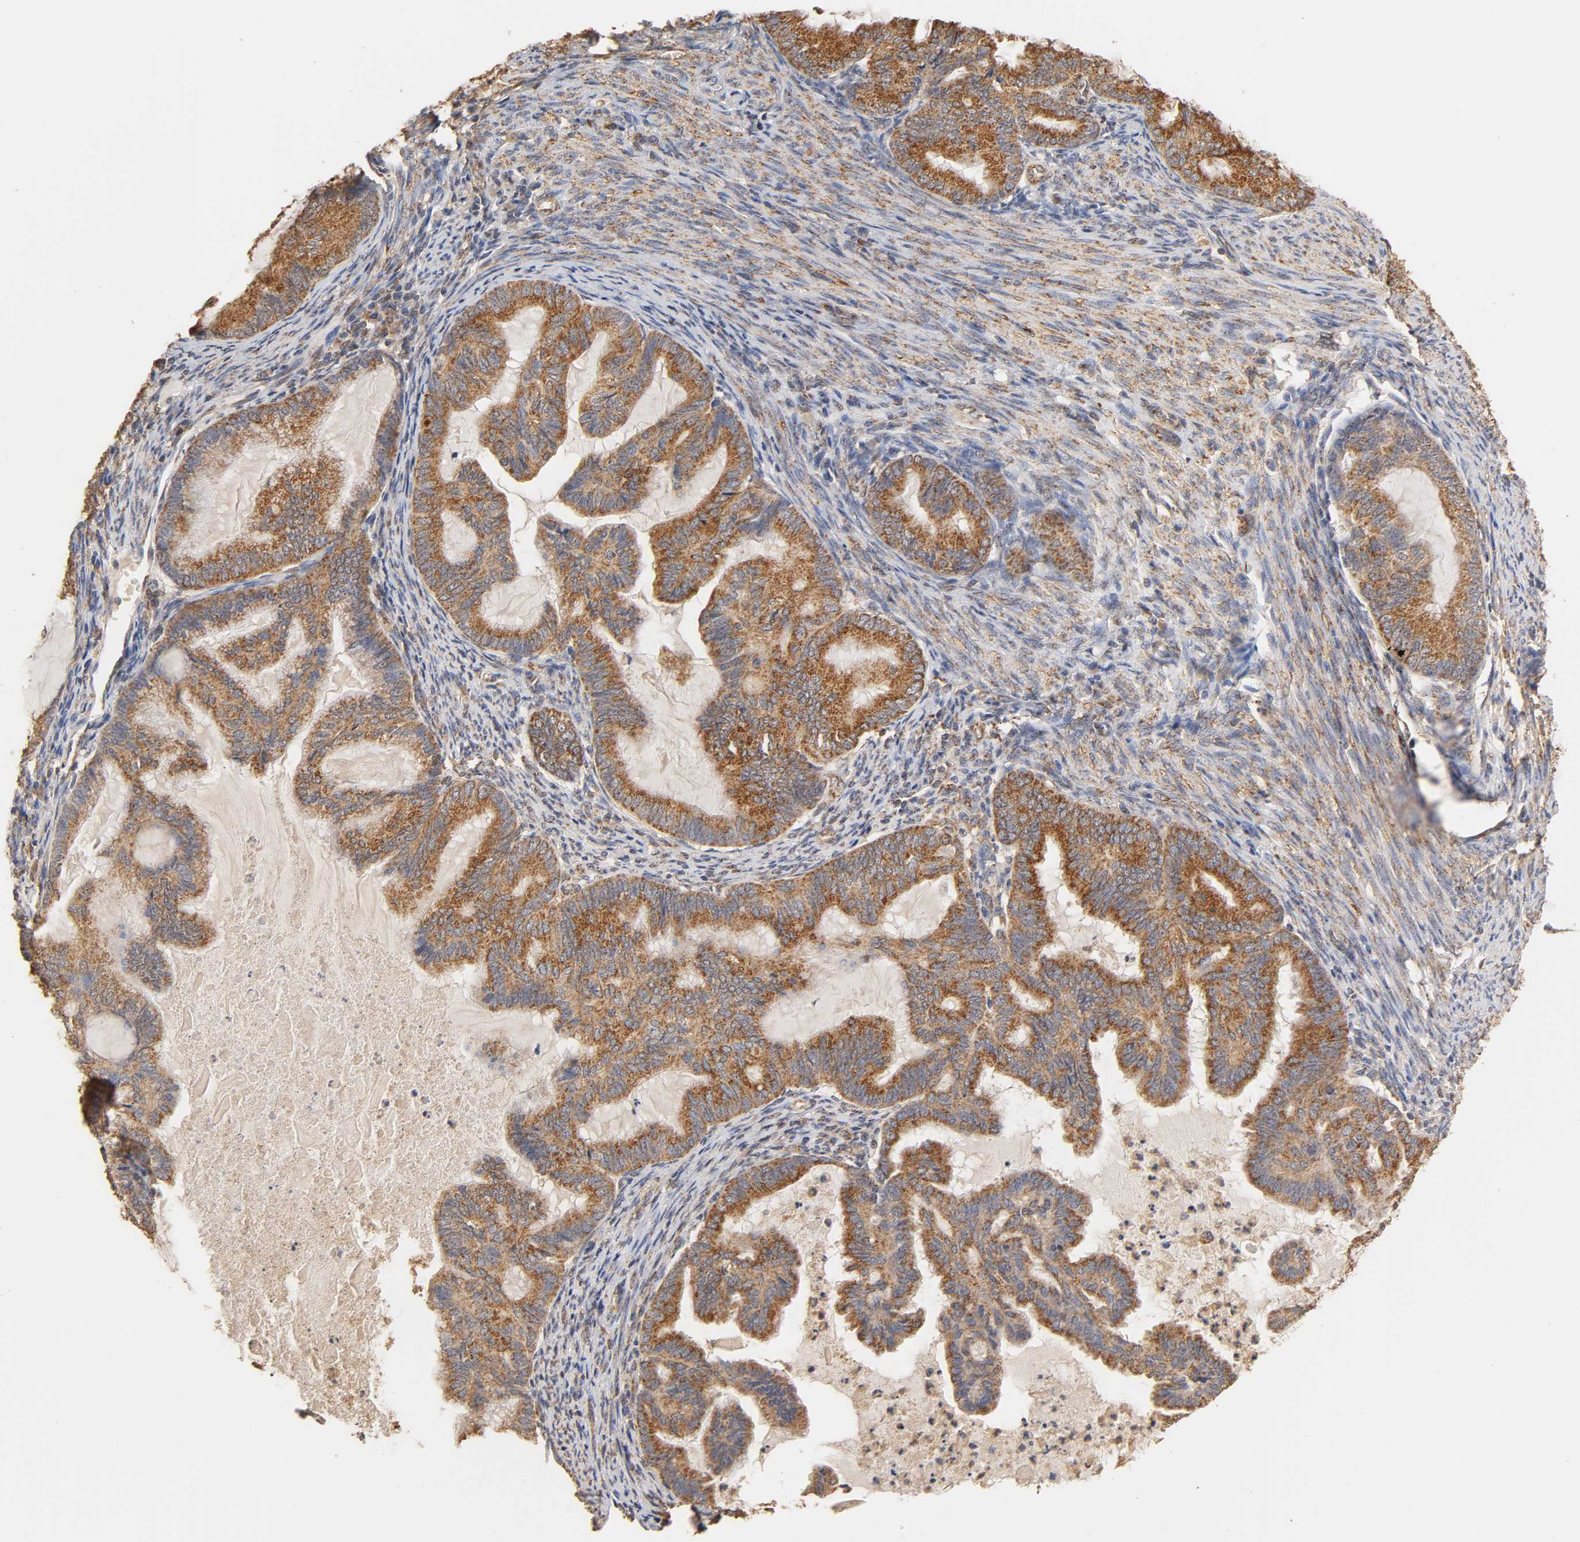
{"staining": {"intensity": "strong", "quantity": ">75%", "location": "cytoplasmic/membranous"}, "tissue": "cervical cancer", "cell_type": "Tumor cells", "image_type": "cancer", "snomed": [{"axis": "morphology", "description": "Normal tissue, NOS"}, {"axis": "morphology", "description": "Adenocarcinoma, NOS"}, {"axis": "topography", "description": "Cervix"}, {"axis": "topography", "description": "Endometrium"}], "caption": "Immunohistochemical staining of cervical cancer (adenocarcinoma) demonstrates strong cytoplasmic/membranous protein positivity in approximately >75% of tumor cells. (brown staining indicates protein expression, while blue staining denotes nuclei).", "gene": "PKN1", "patient": {"sex": "female", "age": 86}}